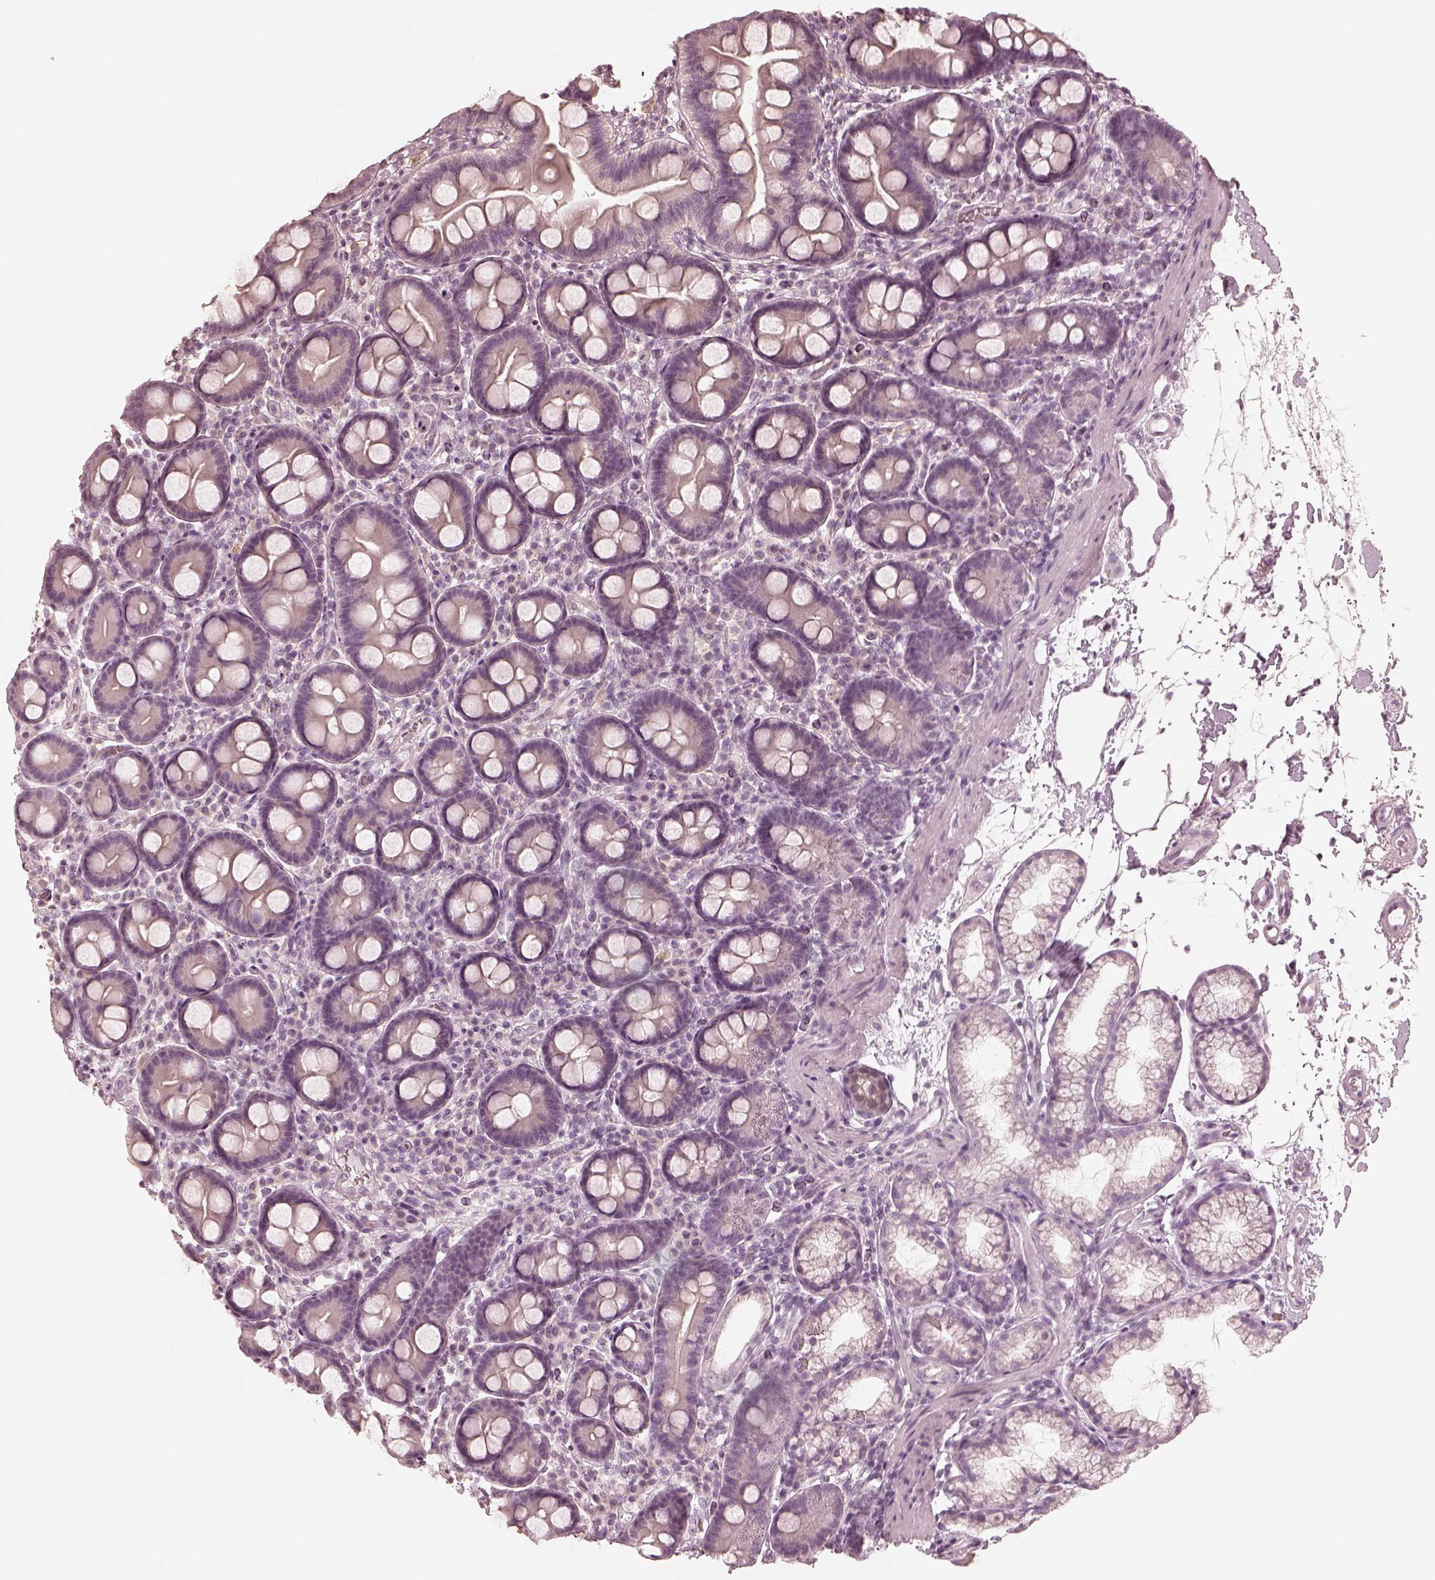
{"staining": {"intensity": "negative", "quantity": "none", "location": "none"}, "tissue": "duodenum", "cell_type": "Glandular cells", "image_type": "normal", "snomed": [{"axis": "morphology", "description": "Normal tissue, NOS"}, {"axis": "topography", "description": "Pancreas"}, {"axis": "topography", "description": "Duodenum"}], "caption": "Immunohistochemical staining of normal human duodenum shows no significant positivity in glandular cells. Nuclei are stained in blue.", "gene": "CALR3", "patient": {"sex": "male", "age": 59}}